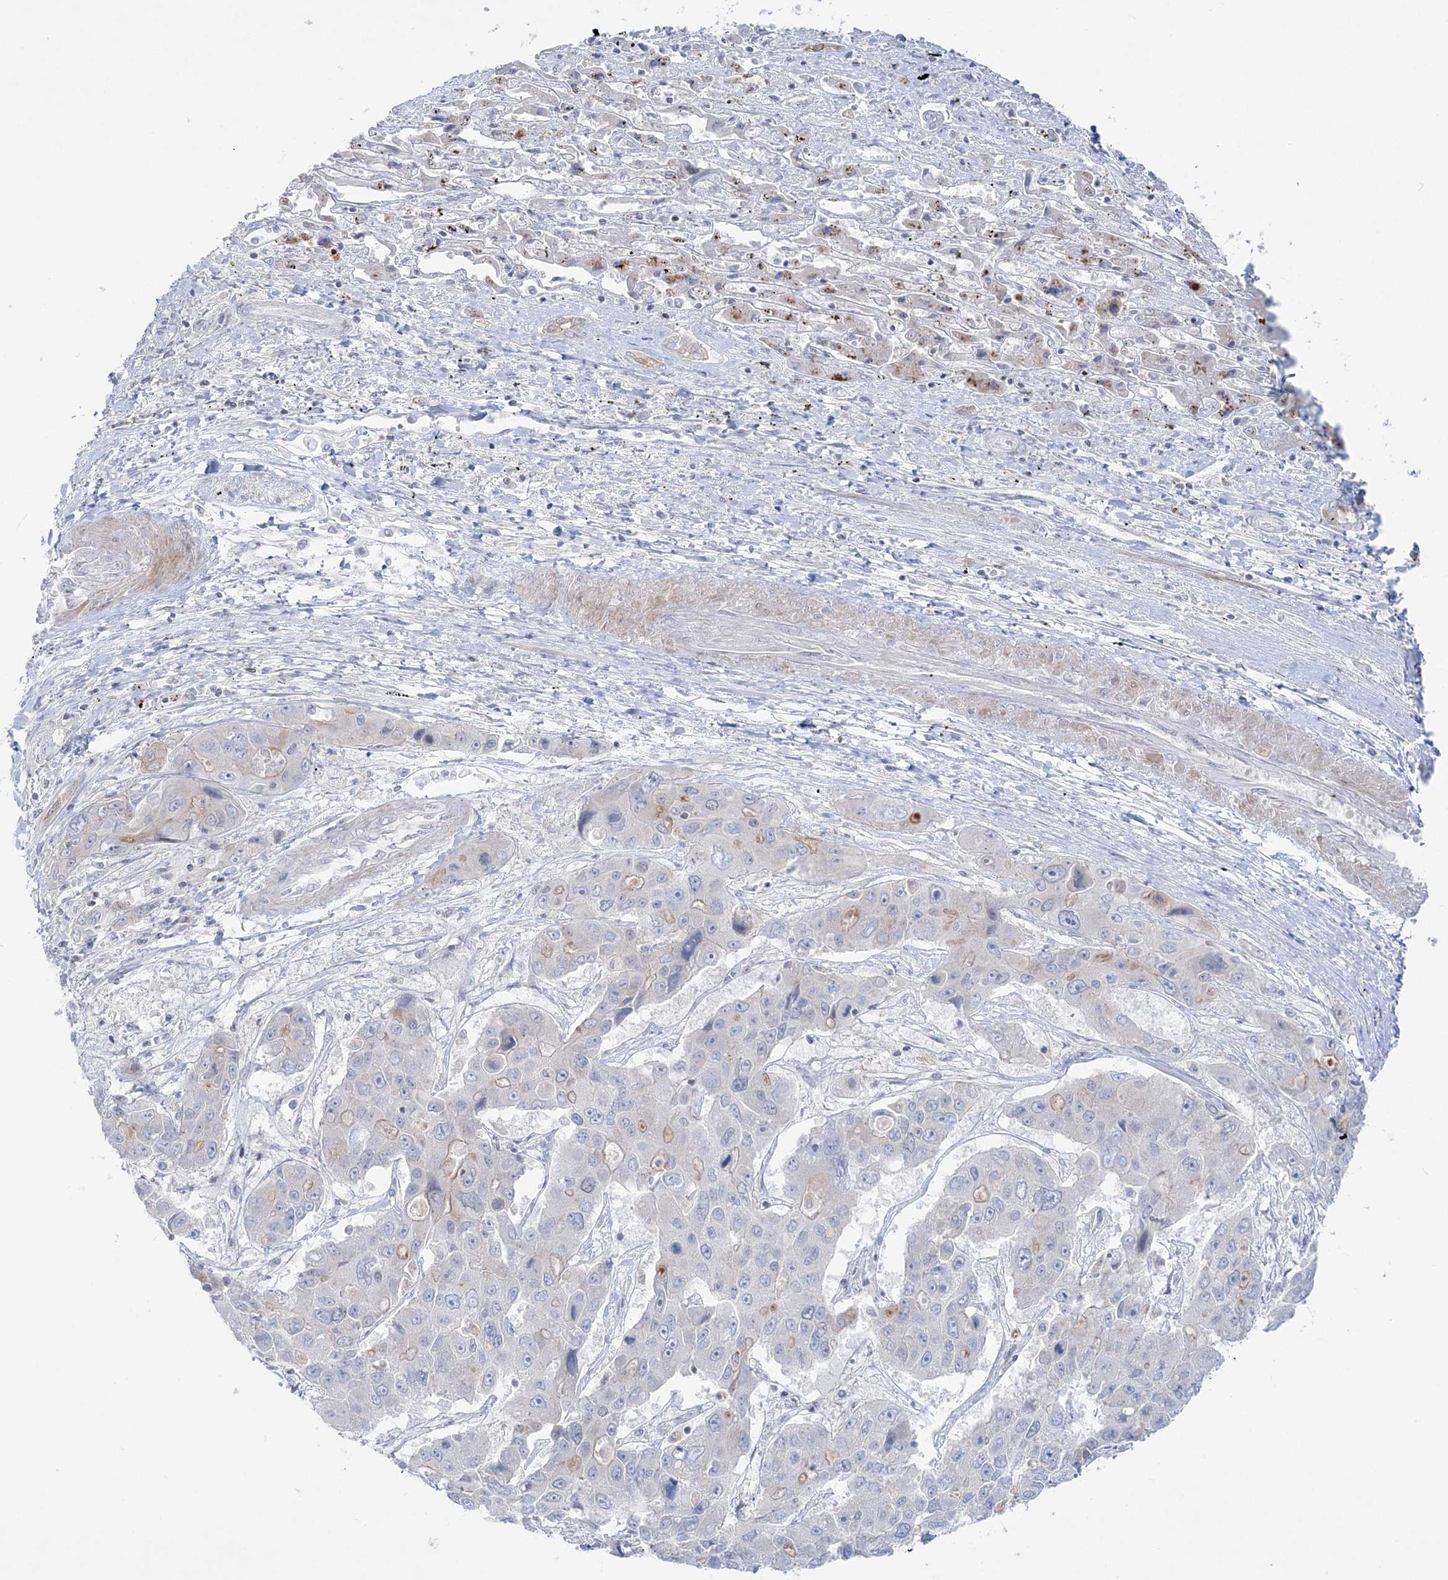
{"staining": {"intensity": "negative", "quantity": "none", "location": "none"}, "tissue": "liver cancer", "cell_type": "Tumor cells", "image_type": "cancer", "snomed": [{"axis": "morphology", "description": "Cholangiocarcinoma"}, {"axis": "topography", "description": "Liver"}], "caption": "The image exhibits no significant staining in tumor cells of cholangiocarcinoma (liver).", "gene": "SH3BP4", "patient": {"sex": "male", "age": 67}}